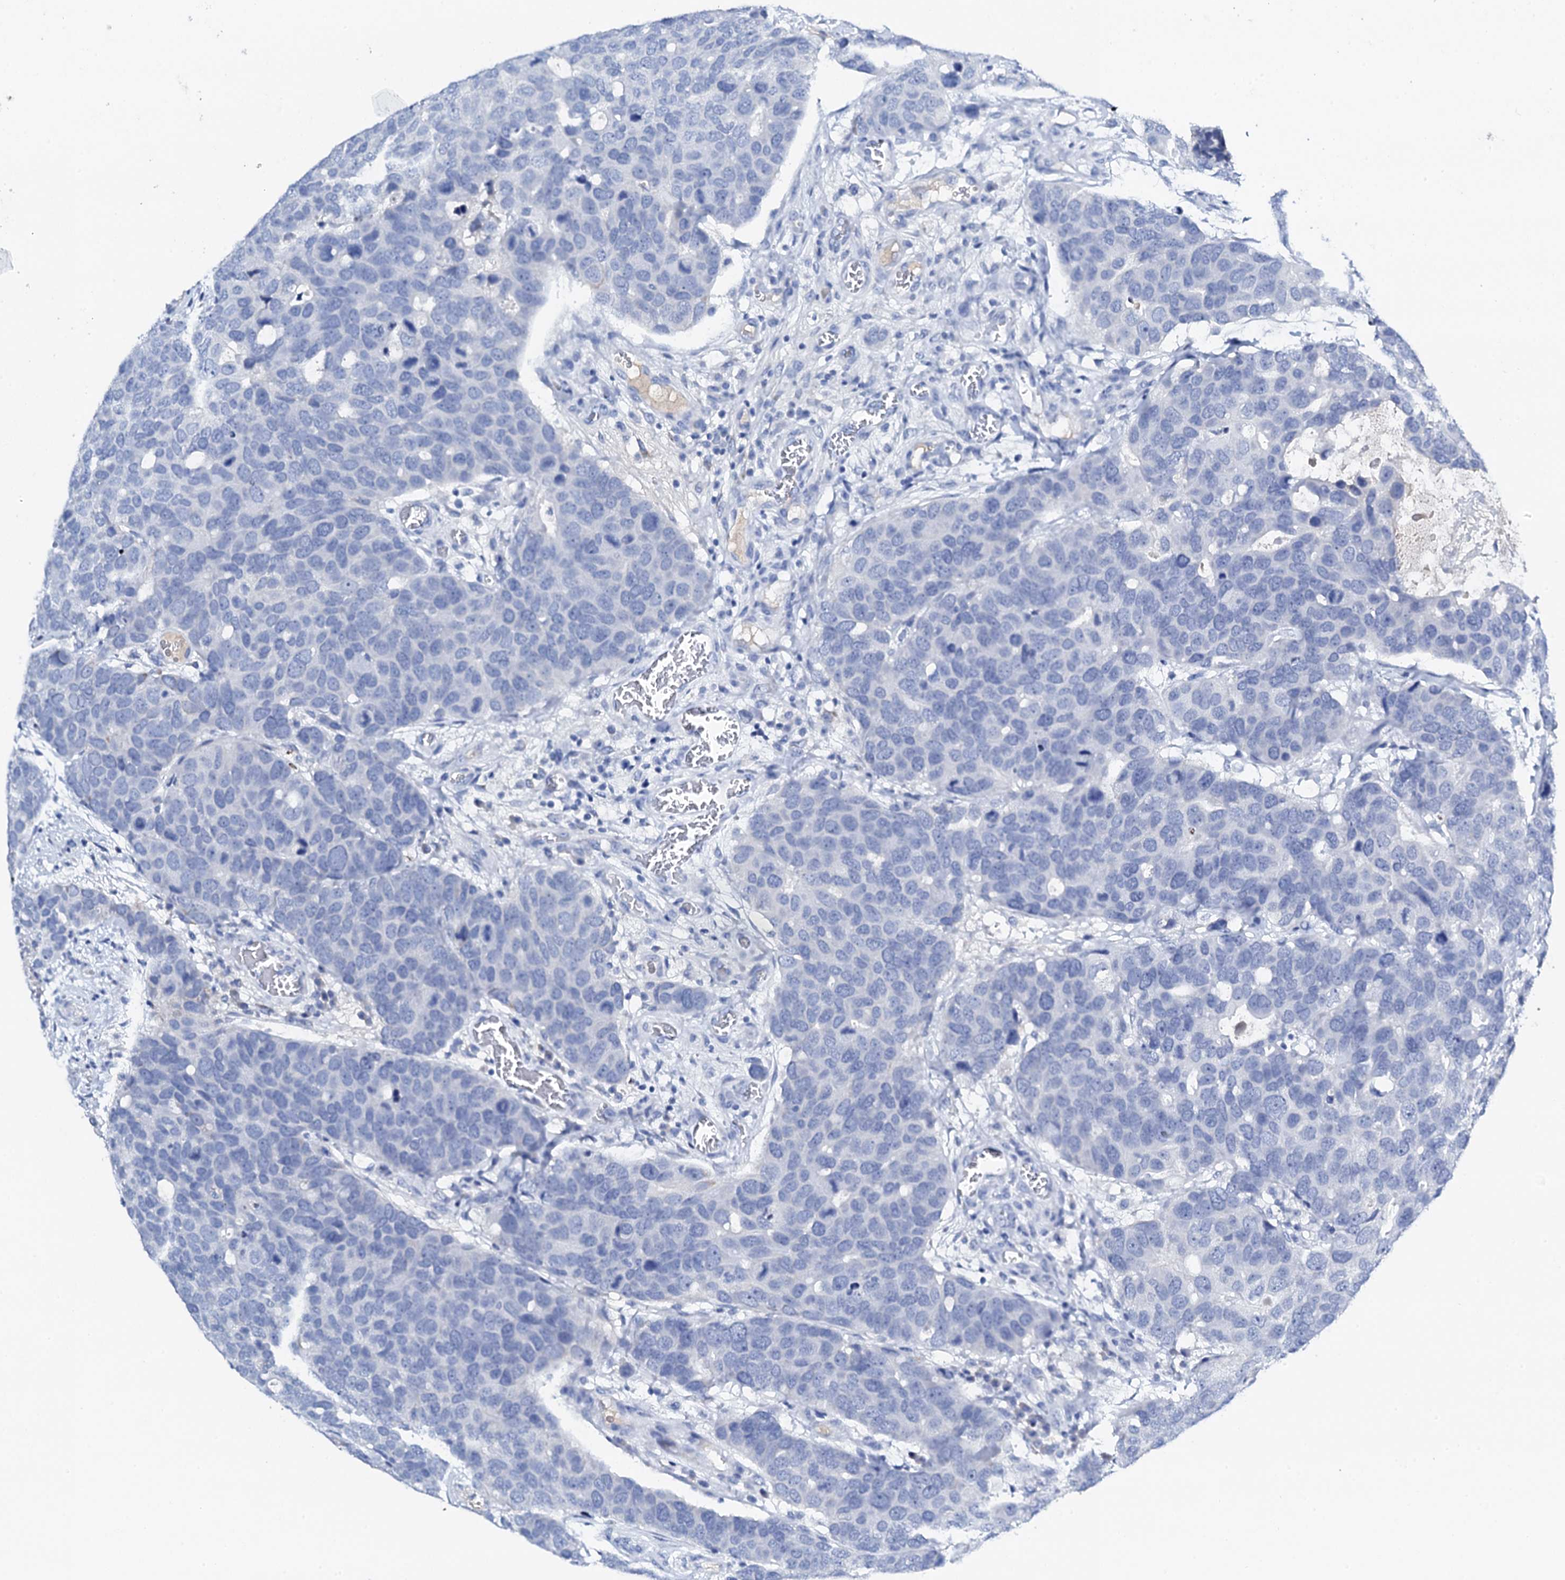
{"staining": {"intensity": "negative", "quantity": "none", "location": "none"}, "tissue": "breast cancer", "cell_type": "Tumor cells", "image_type": "cancer", "snomed": [{"axis": "morphology", "description": "Duct carcinoma"}, {"axis": "topography", "description": "Breast"}], "caption": "Histopathology image shows no protein positivity in tumor cells of breast invasive ductal carcinoma tissue.", "gene": "FBXL16", "patient": {"sex": "female", "age": 83}}